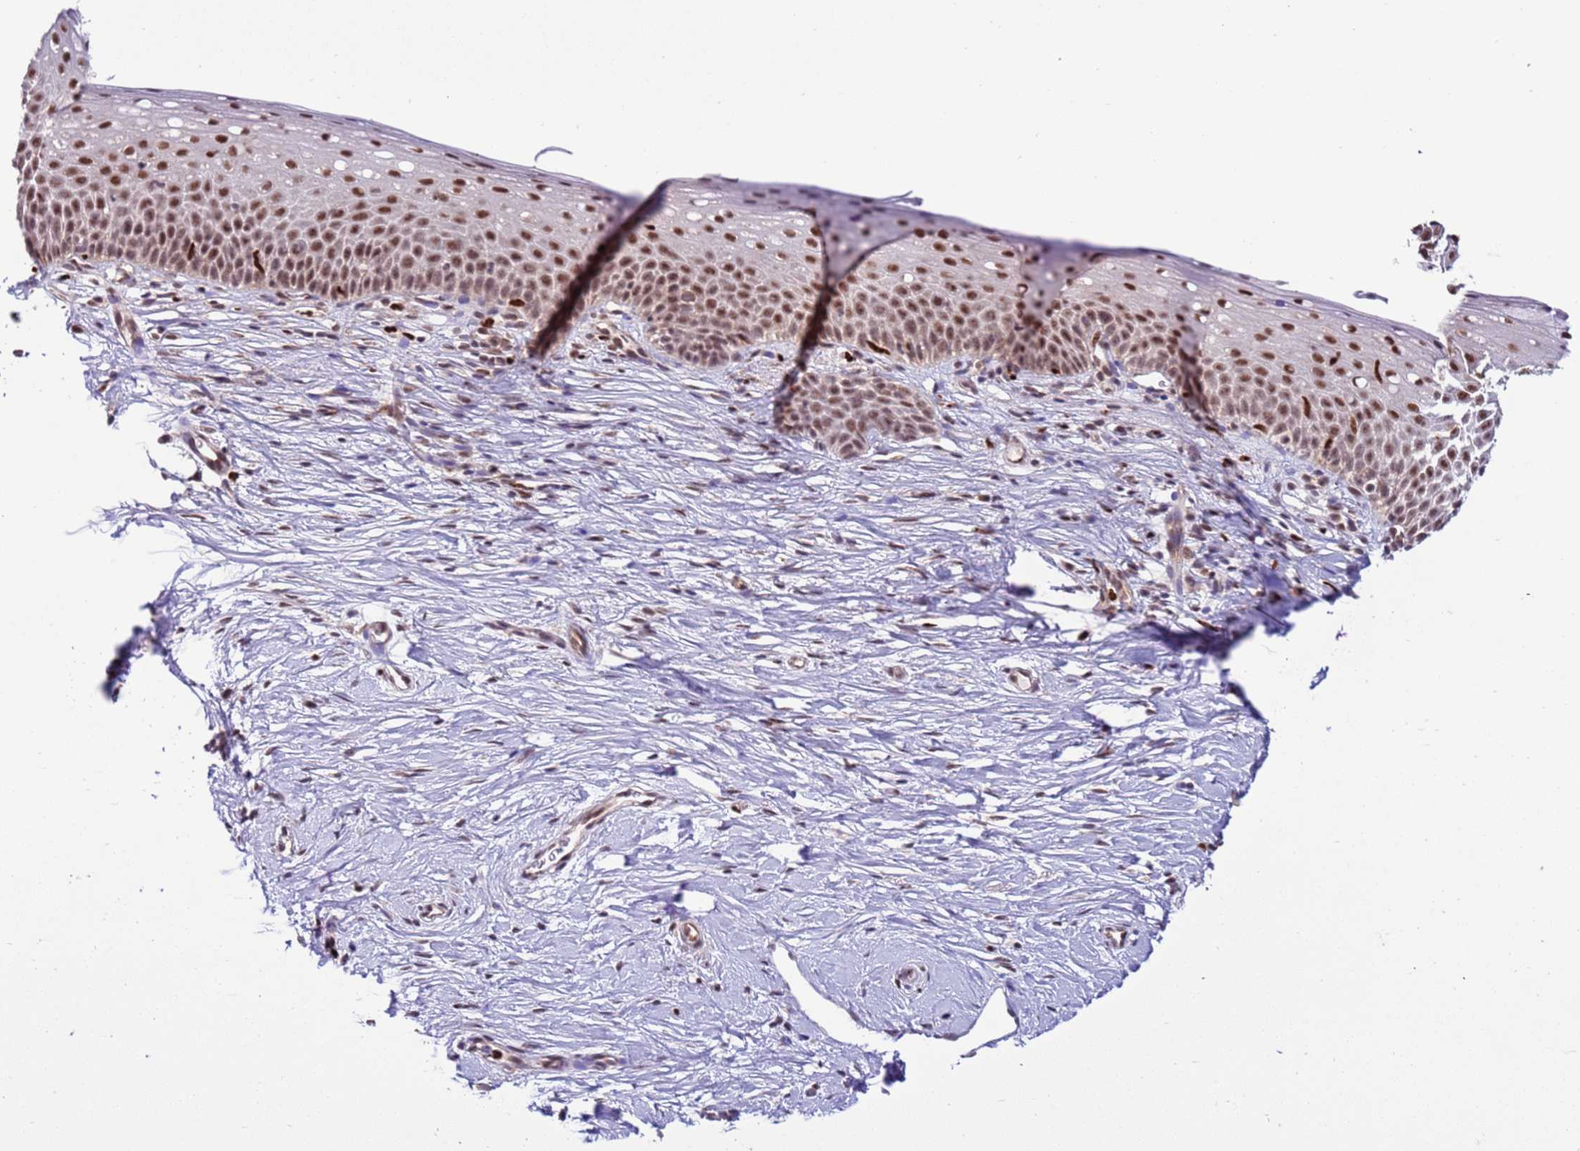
{"staining": {"intensity": "weak", "quantity": ">75%", "location": "cytoplasmic/membranous,nuclear"}, "tissue": "cervix", "cell_type": "Glandular cells", "image_type": "normal", "snomed": [{"axis": "morphology", "description": "Normal tissue, NOS"}, {"axis": "topography", "description": "Cervix"}], "caption": "A low amount of weak cytoplasmic/membranous,nuclear staining is seen in about >75% of glandular cells in benign cervix. Nuclei are stained in blue.", "gene": "PRPF6", "patient": {"sex": "female", "age": 57}}